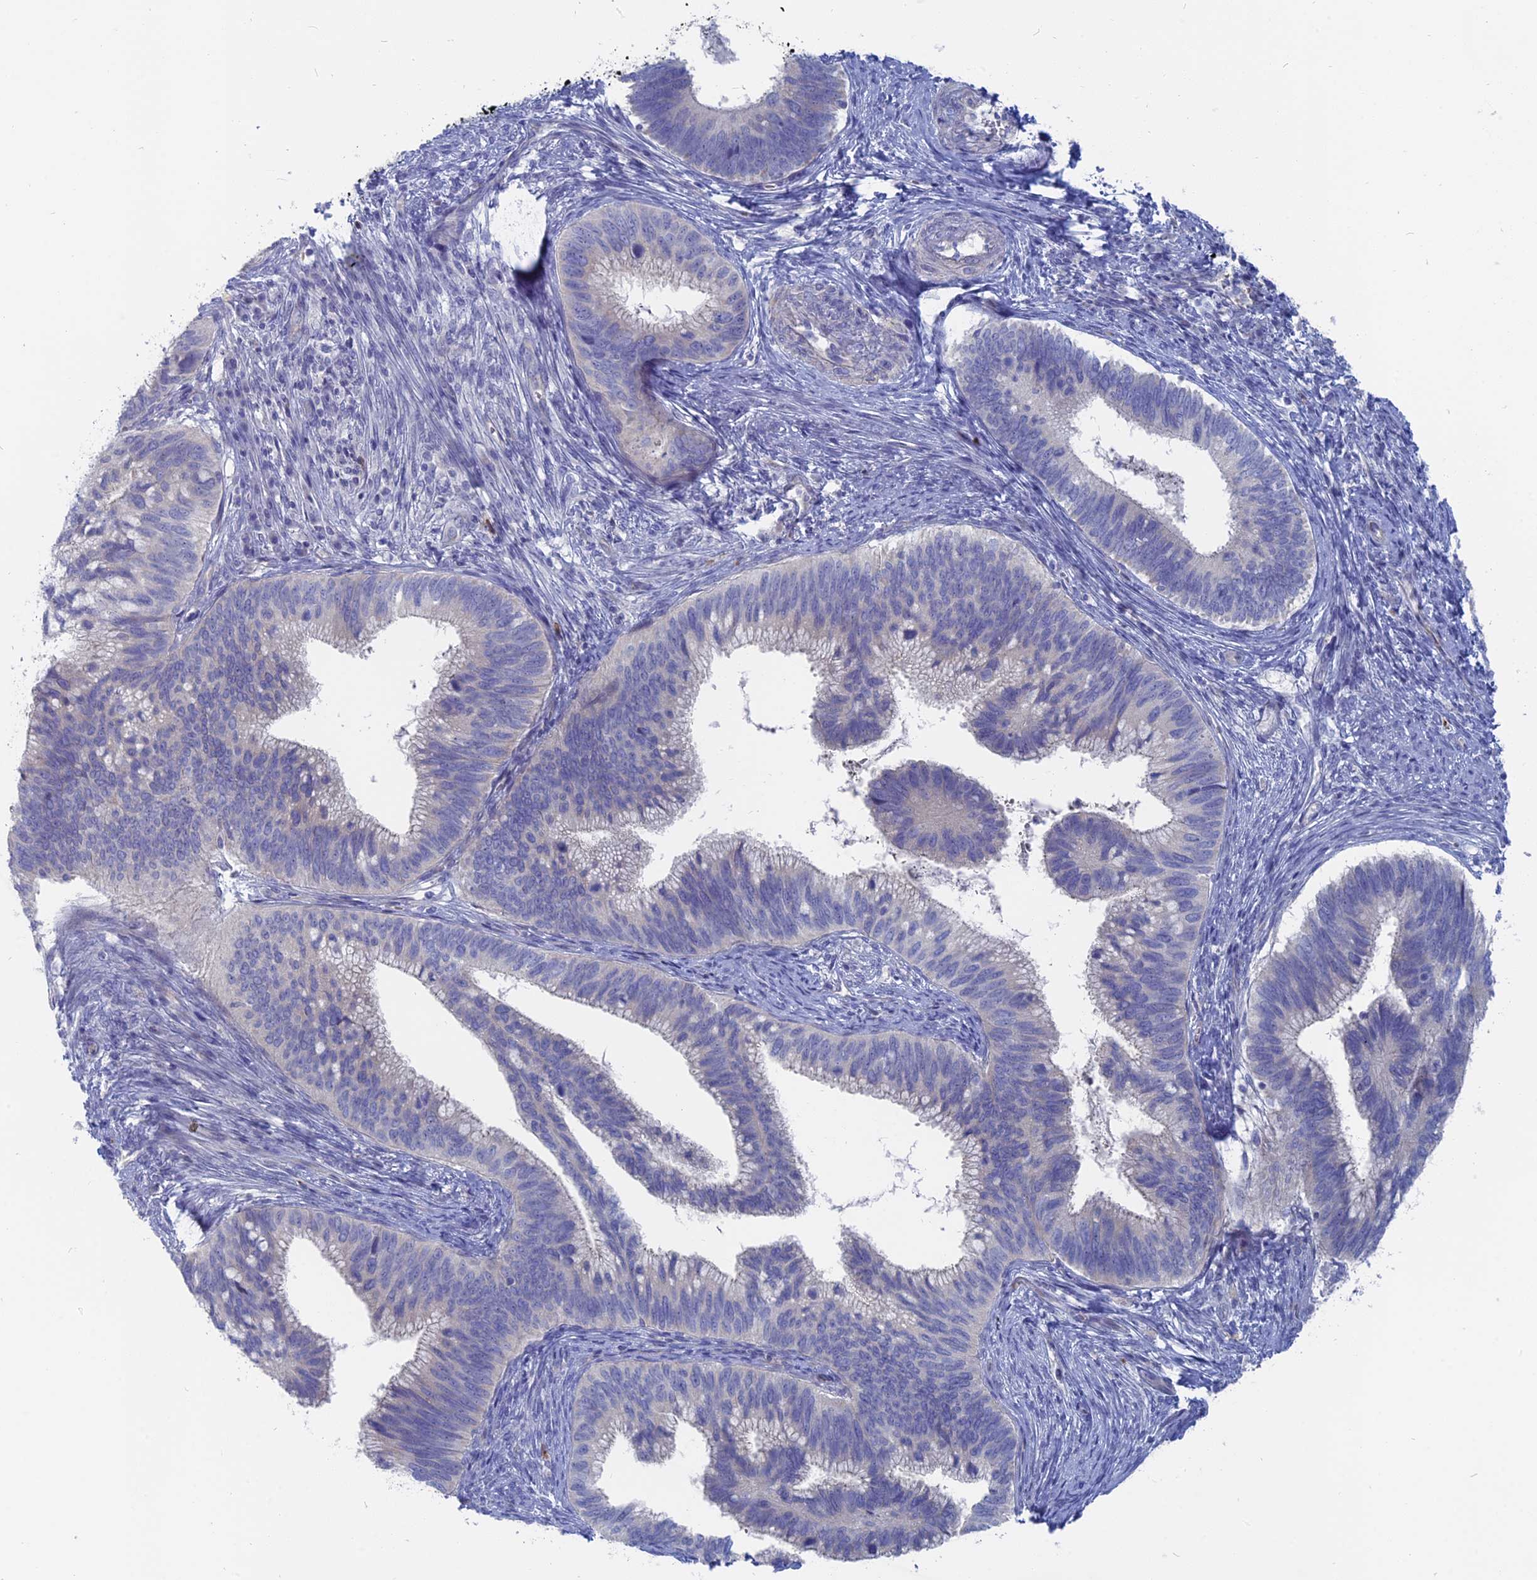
{"staining": {"intensity": "negative", "quantity": "none", "location": "none"}, "tissue": "cervical cancer", "cell_type": "Tumor cells", "image_type": "cancer", "snomed": [{"axis": "morphology", "description": "Adenocarcinoma, NOS"}, {"axis": "topography", "description": "Cervix"}], "caption": "Tumor cells show no significant staining in cervical cancer. (DAB immunohistochemistry (IHC), high magnification).", "gene": "TBC1D30", "patient": {"sex": "female", "age": 42}}